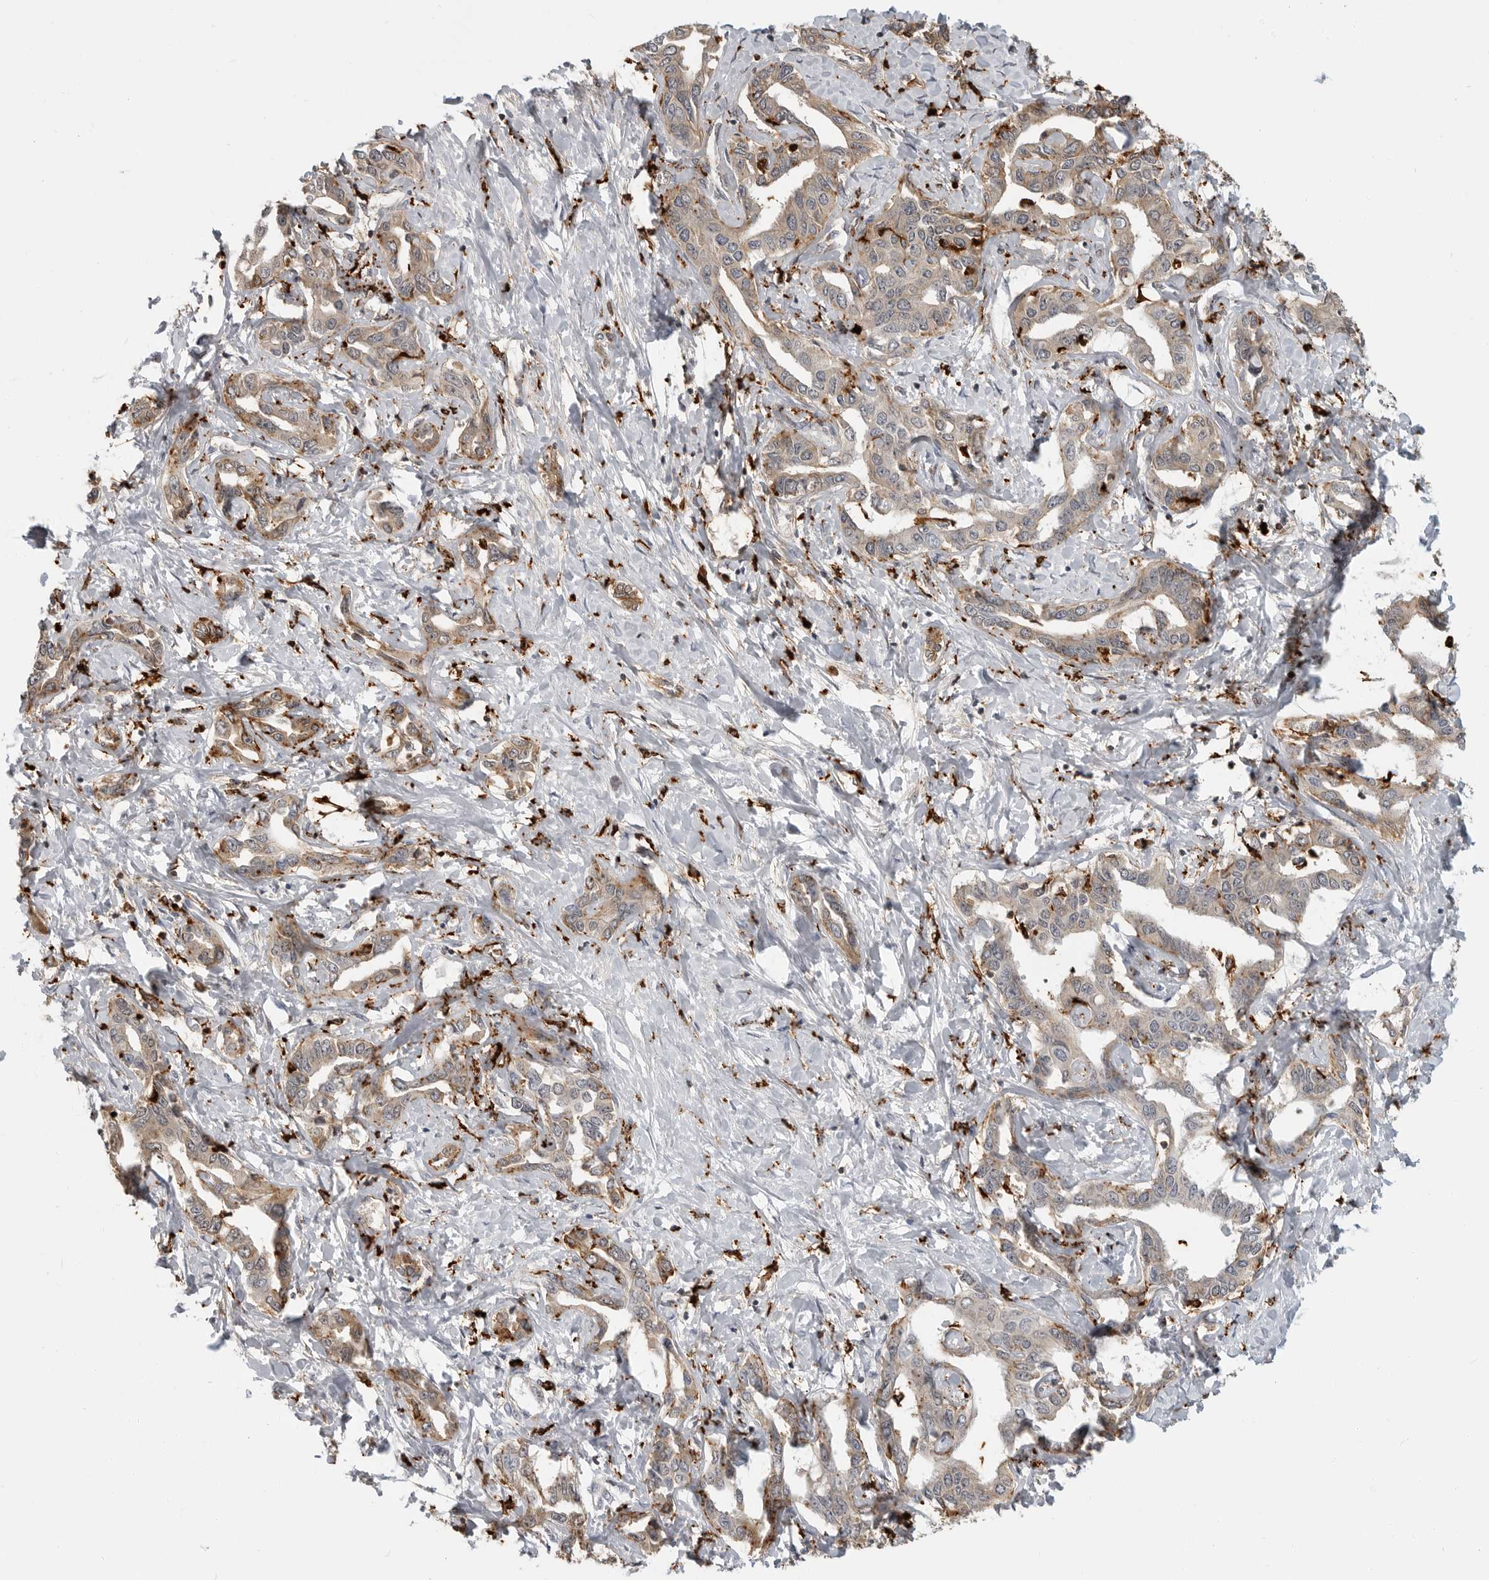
{"staining": {"intensity": "moderate", "quantity": "<25%", "location": "cytoplasmic/membranous"}, "tissue": "liver cancer", "cell_type": "Tumor cells", "image_type": "cancer", "snomed": [{"axis": "morphology", "description": "Cholangiocarcinoma"}, {"axis": "topography", "description": "Liver"}], "caption": "Immunohistochemical staining of cholangiocarcinoma (liver) demonstrates low levels of moderate cytoplasmic/membranous protein positivity in approximately <25% of tumor cells.", "gene": "IFI30", "patient": {"sex": "male", "age": 59}}